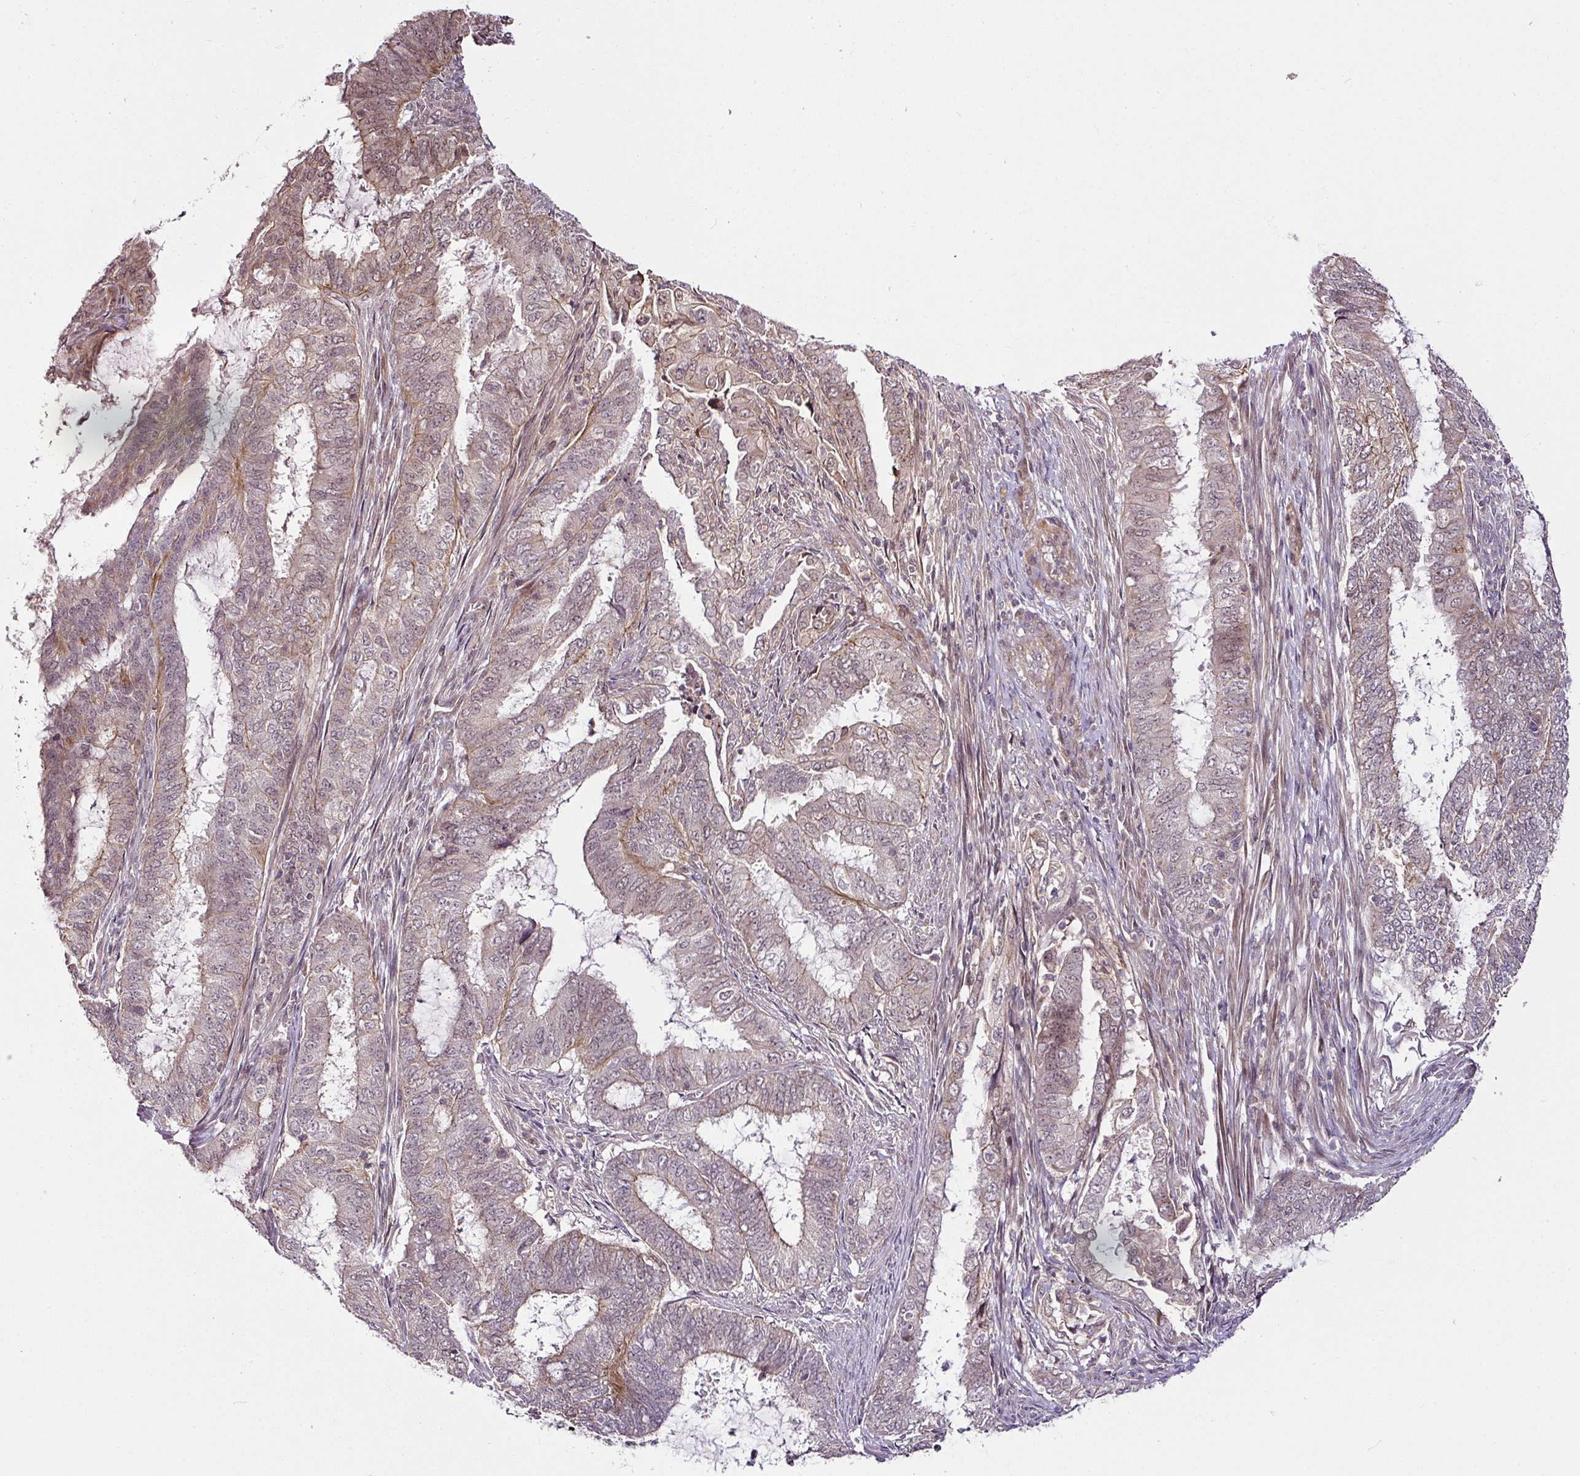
{"staining": {"intensity": "weak", "quantity": "25%-75%", "location": "cytoplasmic/membranous,nuclear"}, "tissue": "endometrial cancer", "cell_type": "Tumor cells", "image_type": "cancer", "snomed": [{"axis": "morphology", "description": "Adenocarcinoma, NOS"}, {"axis": "topography", "description": "Endometrium"}], "caption": "High-magnification brightfield microscopy of adenocarcinoma (endometrial) stained with DAB (brown) and counterstained with hematoxylin (blue). tumor cells exhibit weak cytoplasmic/membranous and nuclear expression is identified in about25%-75% of cells.", "gene": "DCAF13", "patient": {"sex": "female", "age": 51}}